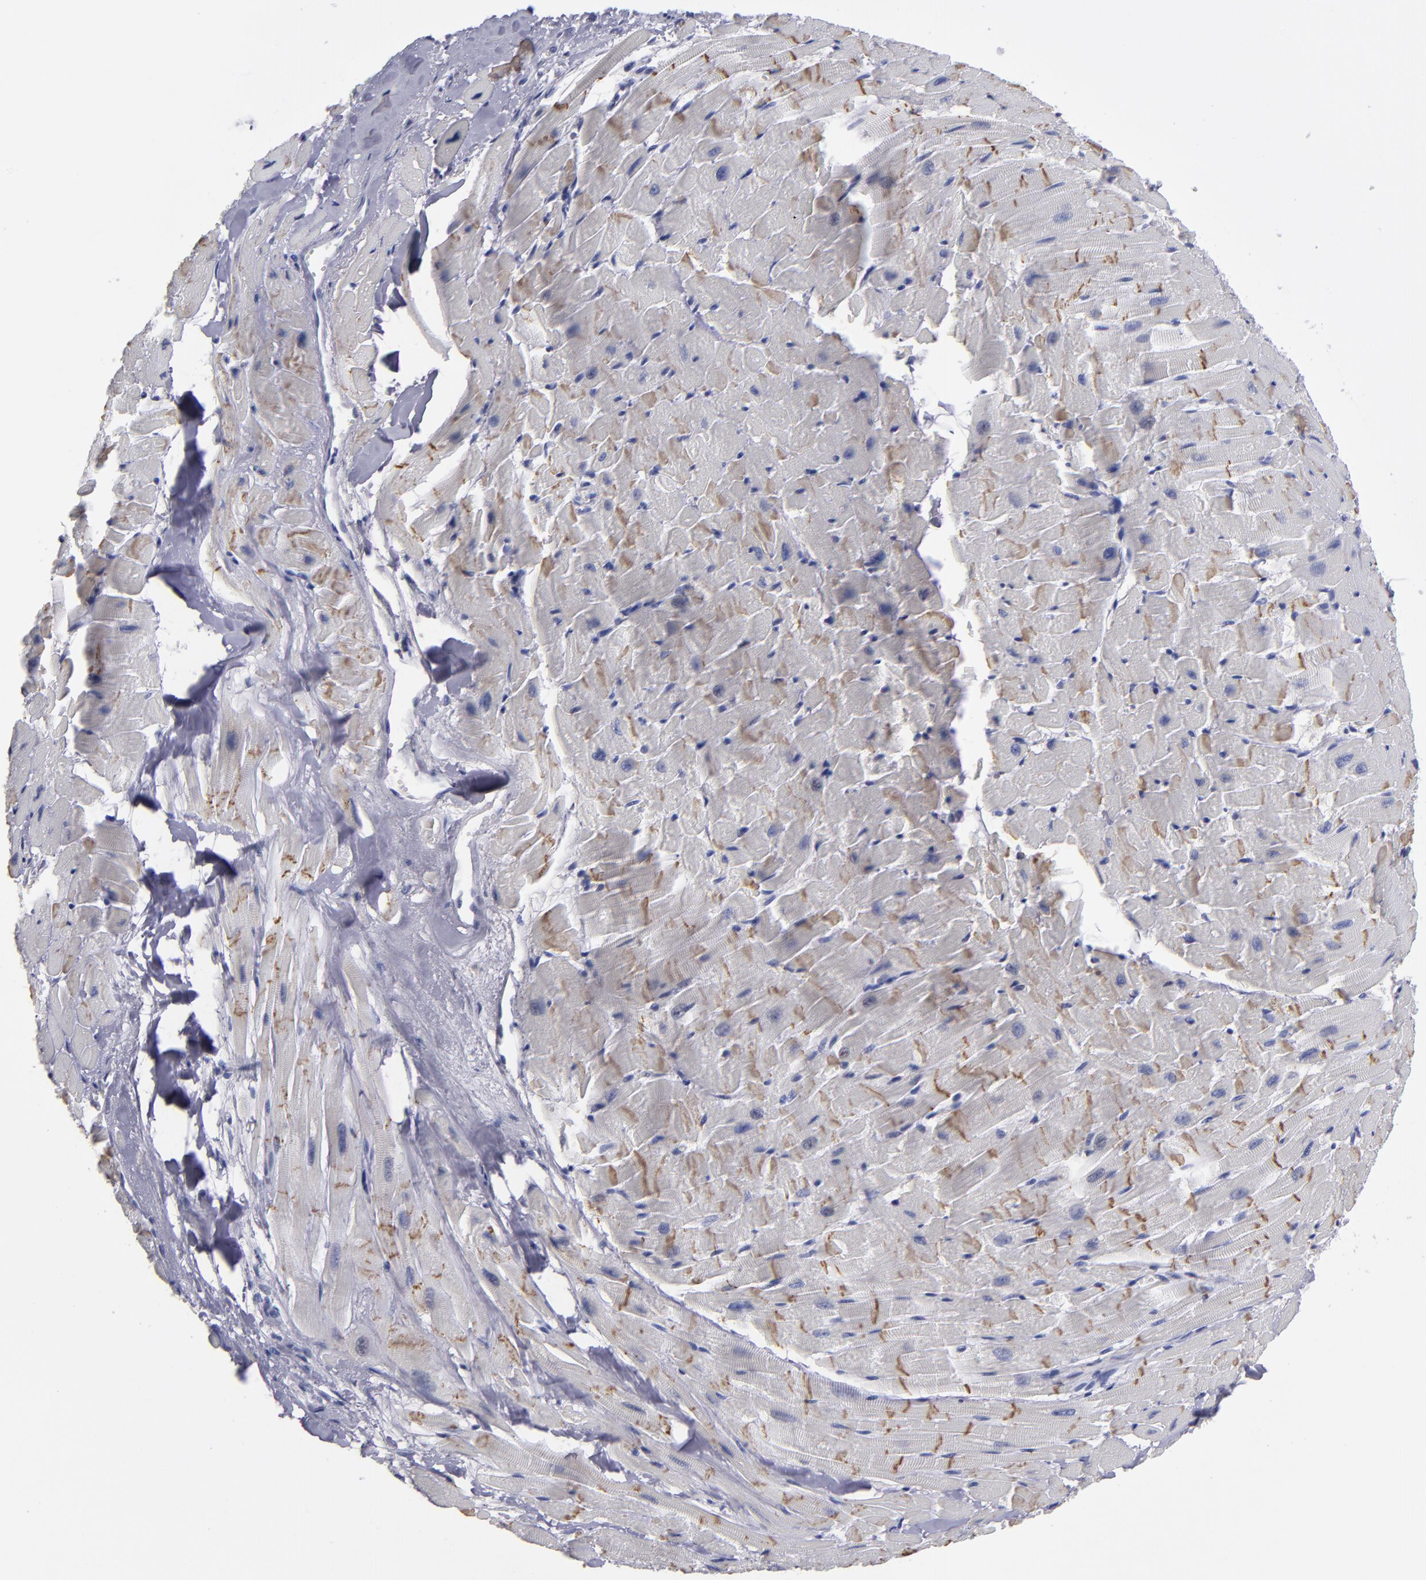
{"staining": {"intensity": "moderate", "quantity": "<25%", "location": "cytoplasmic/membranous"}, "tissue": "heart muscle", "cell_type": "Cardiomyocytes", "image_type": "normal", "snomed": [{"axis": "morphology", "description": "Normal tissue, NOS"}, {"axis": "topography", "description": "Heart"}], "caption": "Immunohistochemical staining of normal human heart muscle demonstrates moderate cytoplasmic/membranous protein staining in about <25% of cardiomyocytes. (Stains: DAB (3,3'-diaminobenzidine) in brown, nuclei in blue, Microscopy: brightfield microscopy at high magnification).", "gene": "CDH3", "patient": {"sex": "female", "age": 19}}